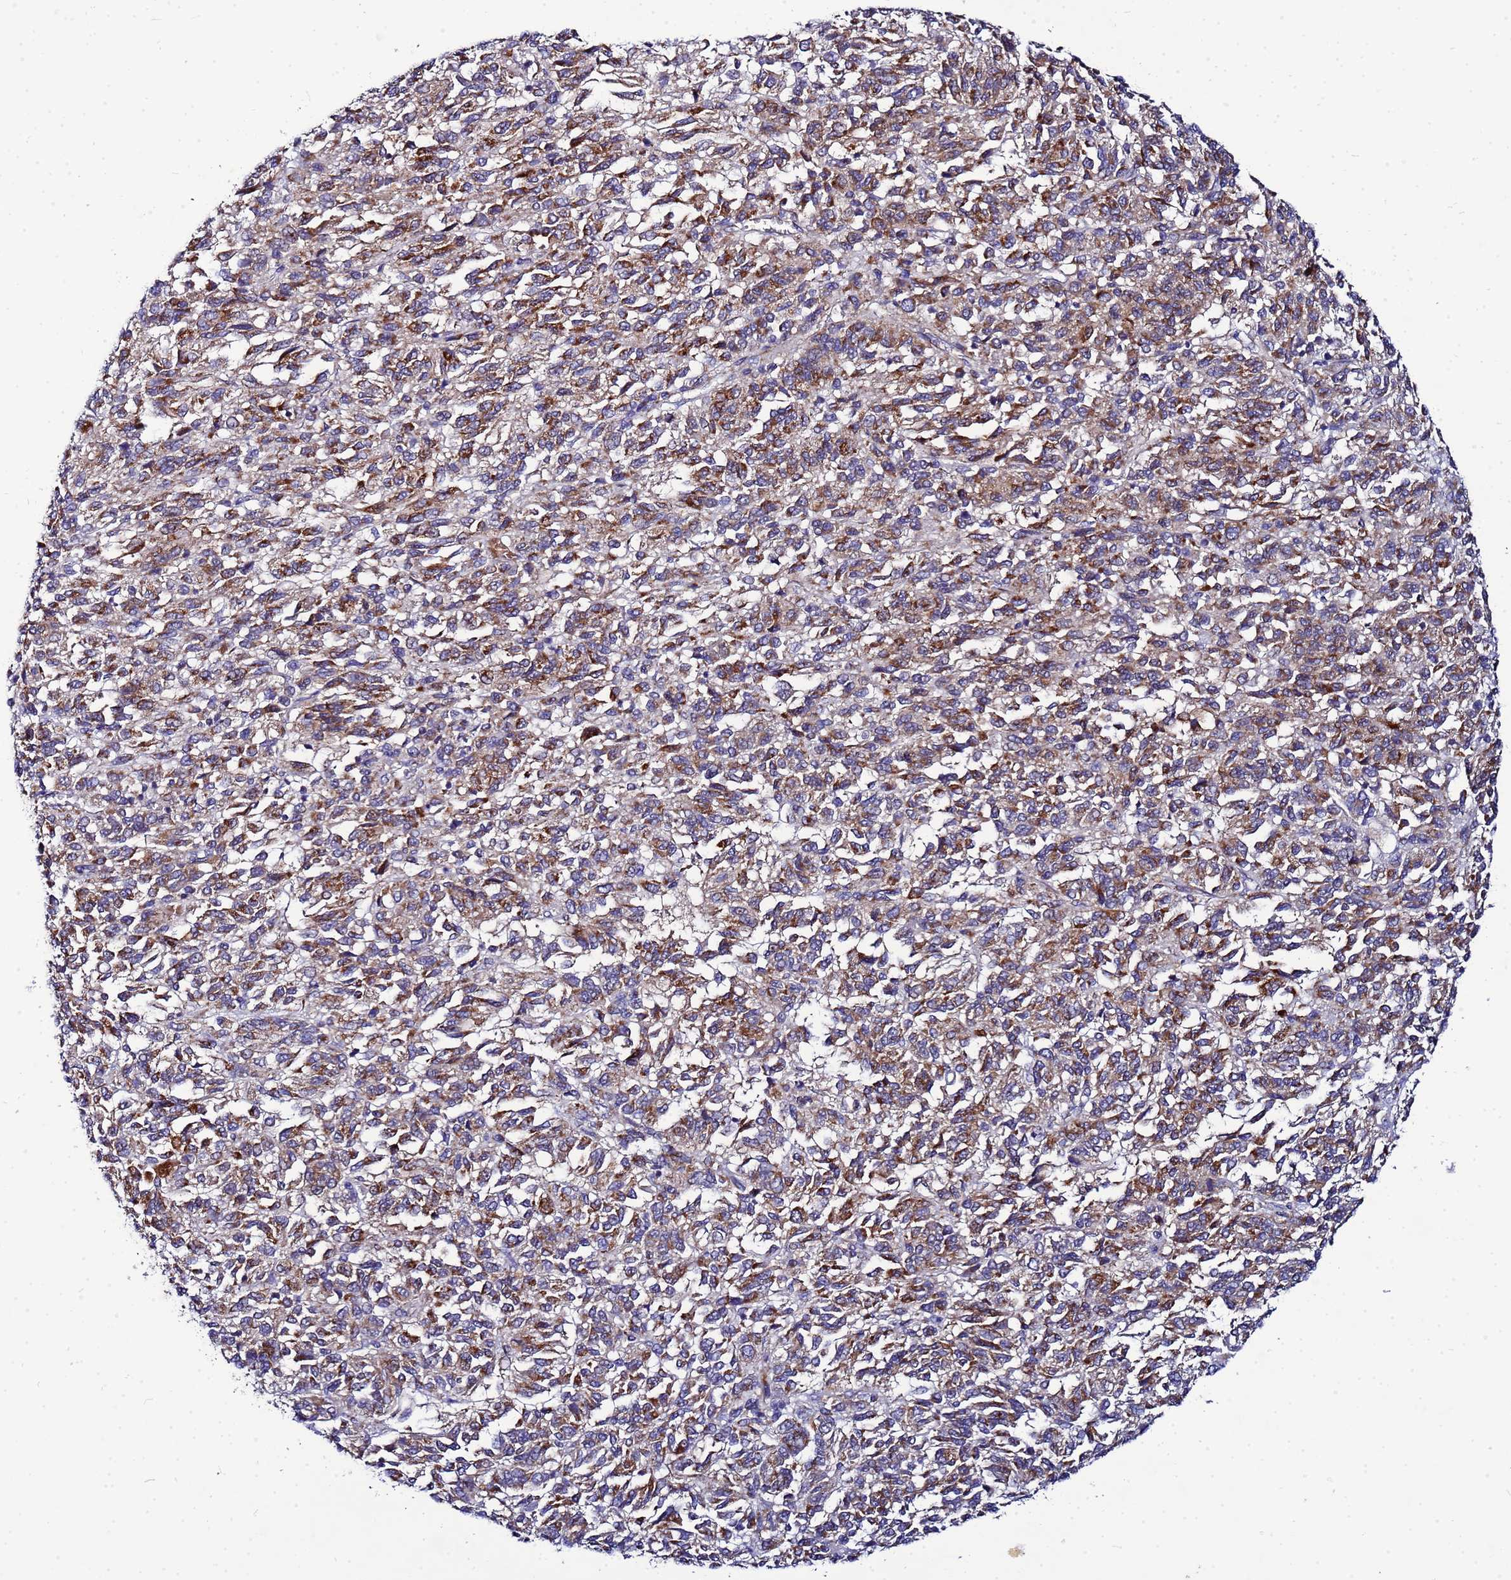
{"staining": {"intensity": "moderate", "quantity": ">75%", "location": "cytoplasmic/membranous"}, "tissue": "melanoma", "cell_type": "Tumor cells", "image_type": "cancer", "snomed": [{"axis": "morphology", "description": "Malignant melanoma, Metastatic site"}, {"axis": "topography", "description": "Lung"}], "caption": "Brown immunohistochemical staining in human melanoma shows moderate cytoplasmic/membranous staining in approximately >75% of tumor cells. (IHC, brightfield microscopy, high magnification).", "gene": "FAHD2A", "patient": {"sex": "male", "age": 64}}